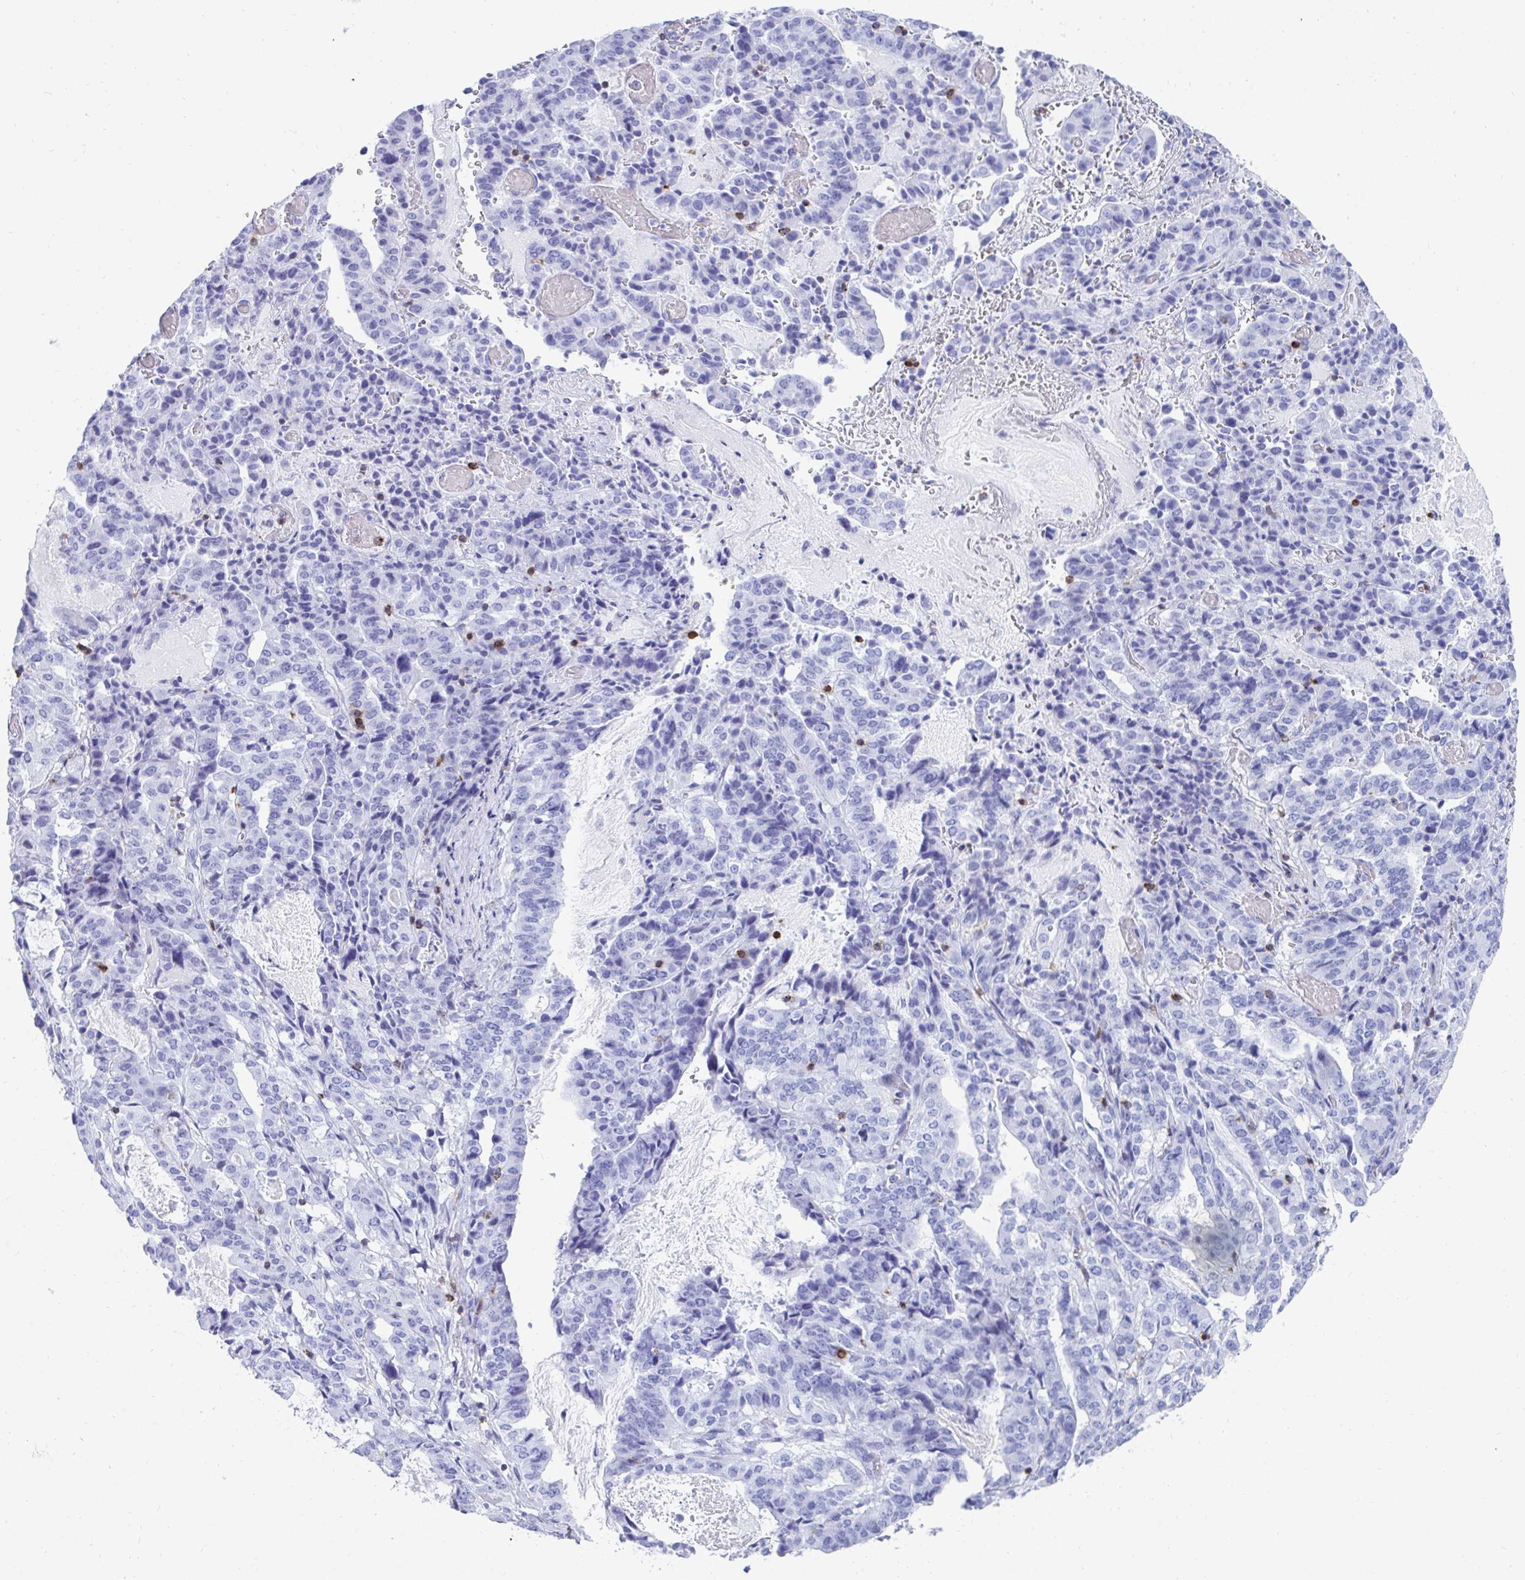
{"staining": {"intensity": "negative", "quantity": "none", "location": "none"}, "tissue": "stomach cancer", "cell_type": "Tumor cells", "image_type": "cancer", "snomed": [{"axis": "morphology", "description": "Adenocarcinoma, NOS"}, {"axis": "topography", "description": "Stomach"}], "caption": "This is an IHC photomicrograph of human stomach cancer. There is no expression in tumor cells.", "gene": "CD7", "patient": {"sex": "male", "age": 48}}